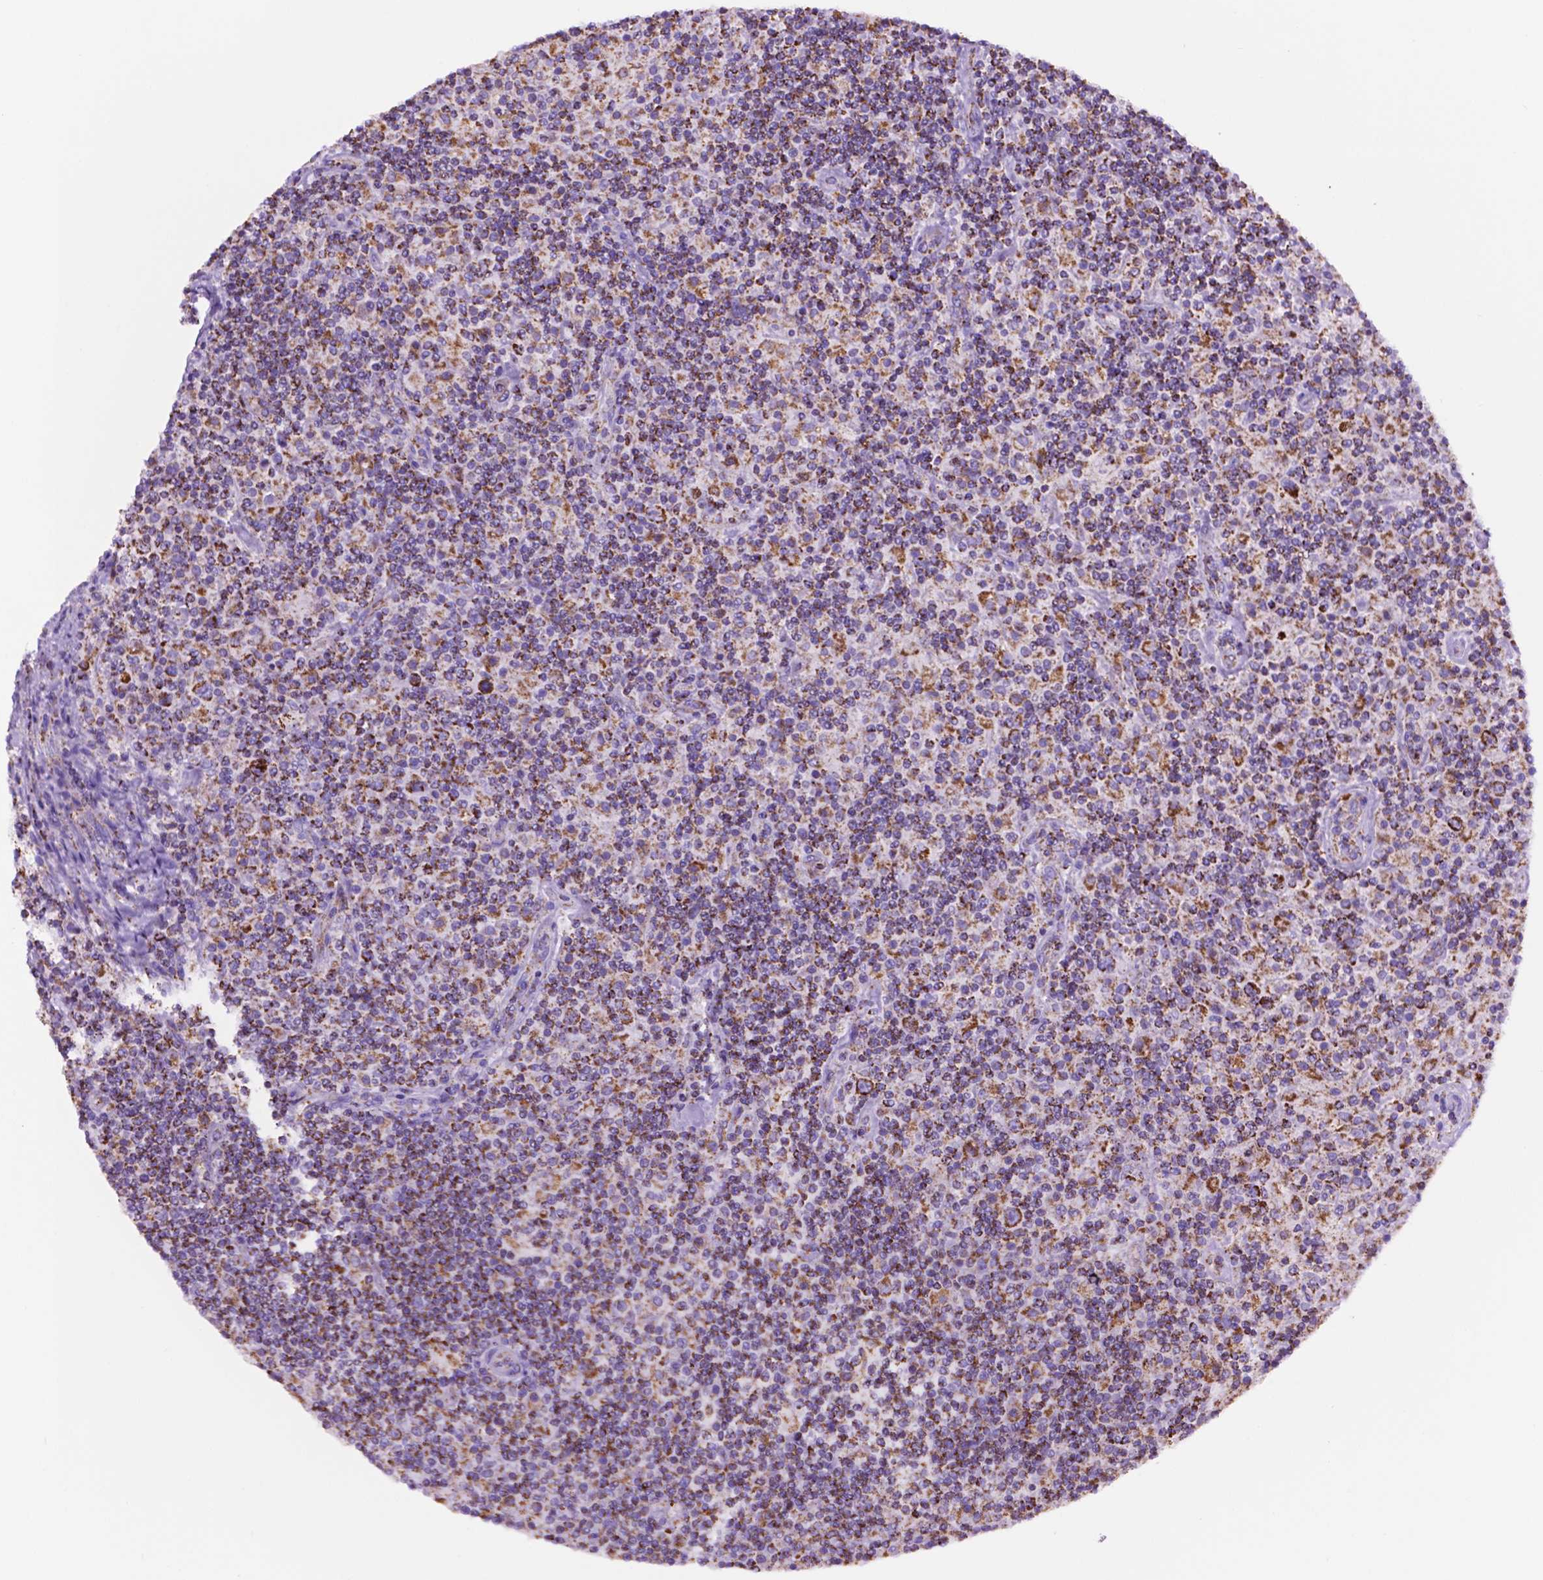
{"staining": {"intensity": "strong", "quantity": ">75%", "location": "cytoplasmic/membranous"}, "tissue": "lymphoma", "cell_type": "Tumor cells", "image_type": "cancer", "snomed": [{"axis": "morphology", "description": "Hodgkin's disease, NOS"}, {"axis": "topography", "description": "Lymph node"}], "caption": "An IHC micrograph of neoplastic tissue is shown. Protein staining in brown labels strong cytoplasmic/membranous positivity in Hodgkin's disease within tumor cells.", "gene": "GDPD5", "patient": {"sex": "male", "age": 70}}